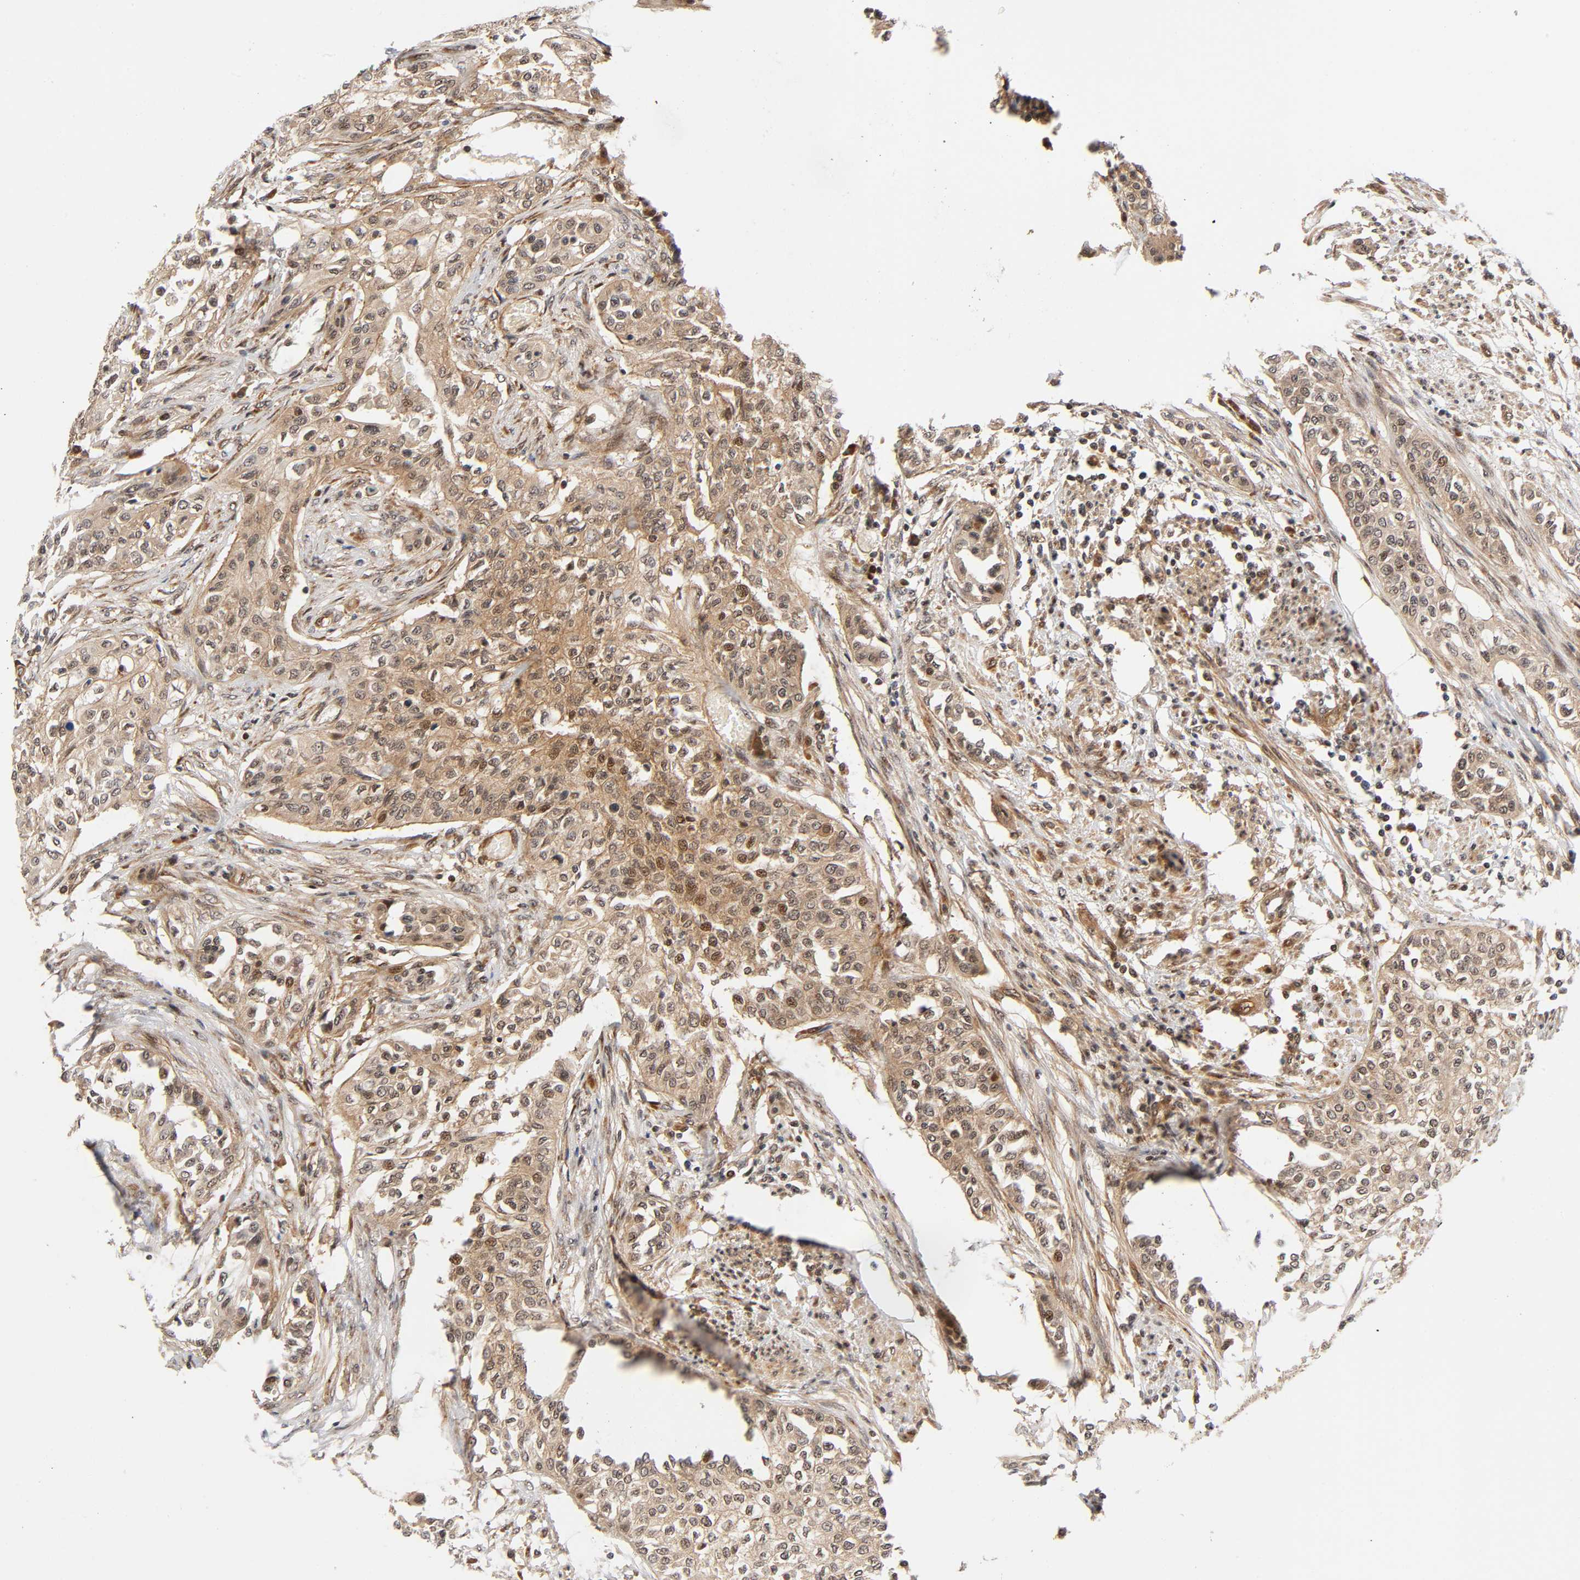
{"staining": {"intensity": "weak", "quantity": ">75%", "location": "cytoplasmic/membranous,nuclear"}, "tissue": "urothelial cancer", "cell_type": "Tumor cells", "image_type": "cancer", "snomed": [{"axis": "morphology", "description": "Urothelial carcinoma, High grade"}, {"axis": "topography", "description": "Urinary bladder"}], "caption": "Urothelial cancer stained with DAB (3,3'-diaminobenzidine) immunohistochemistry demonstrates low levels of weak cytoplasmic/membranous and nuclear positivity in approximately >75% of tumor cells.", "gene": "IQCJ-SCHIP1", "patient": {"sex": "male", "age": 74}}